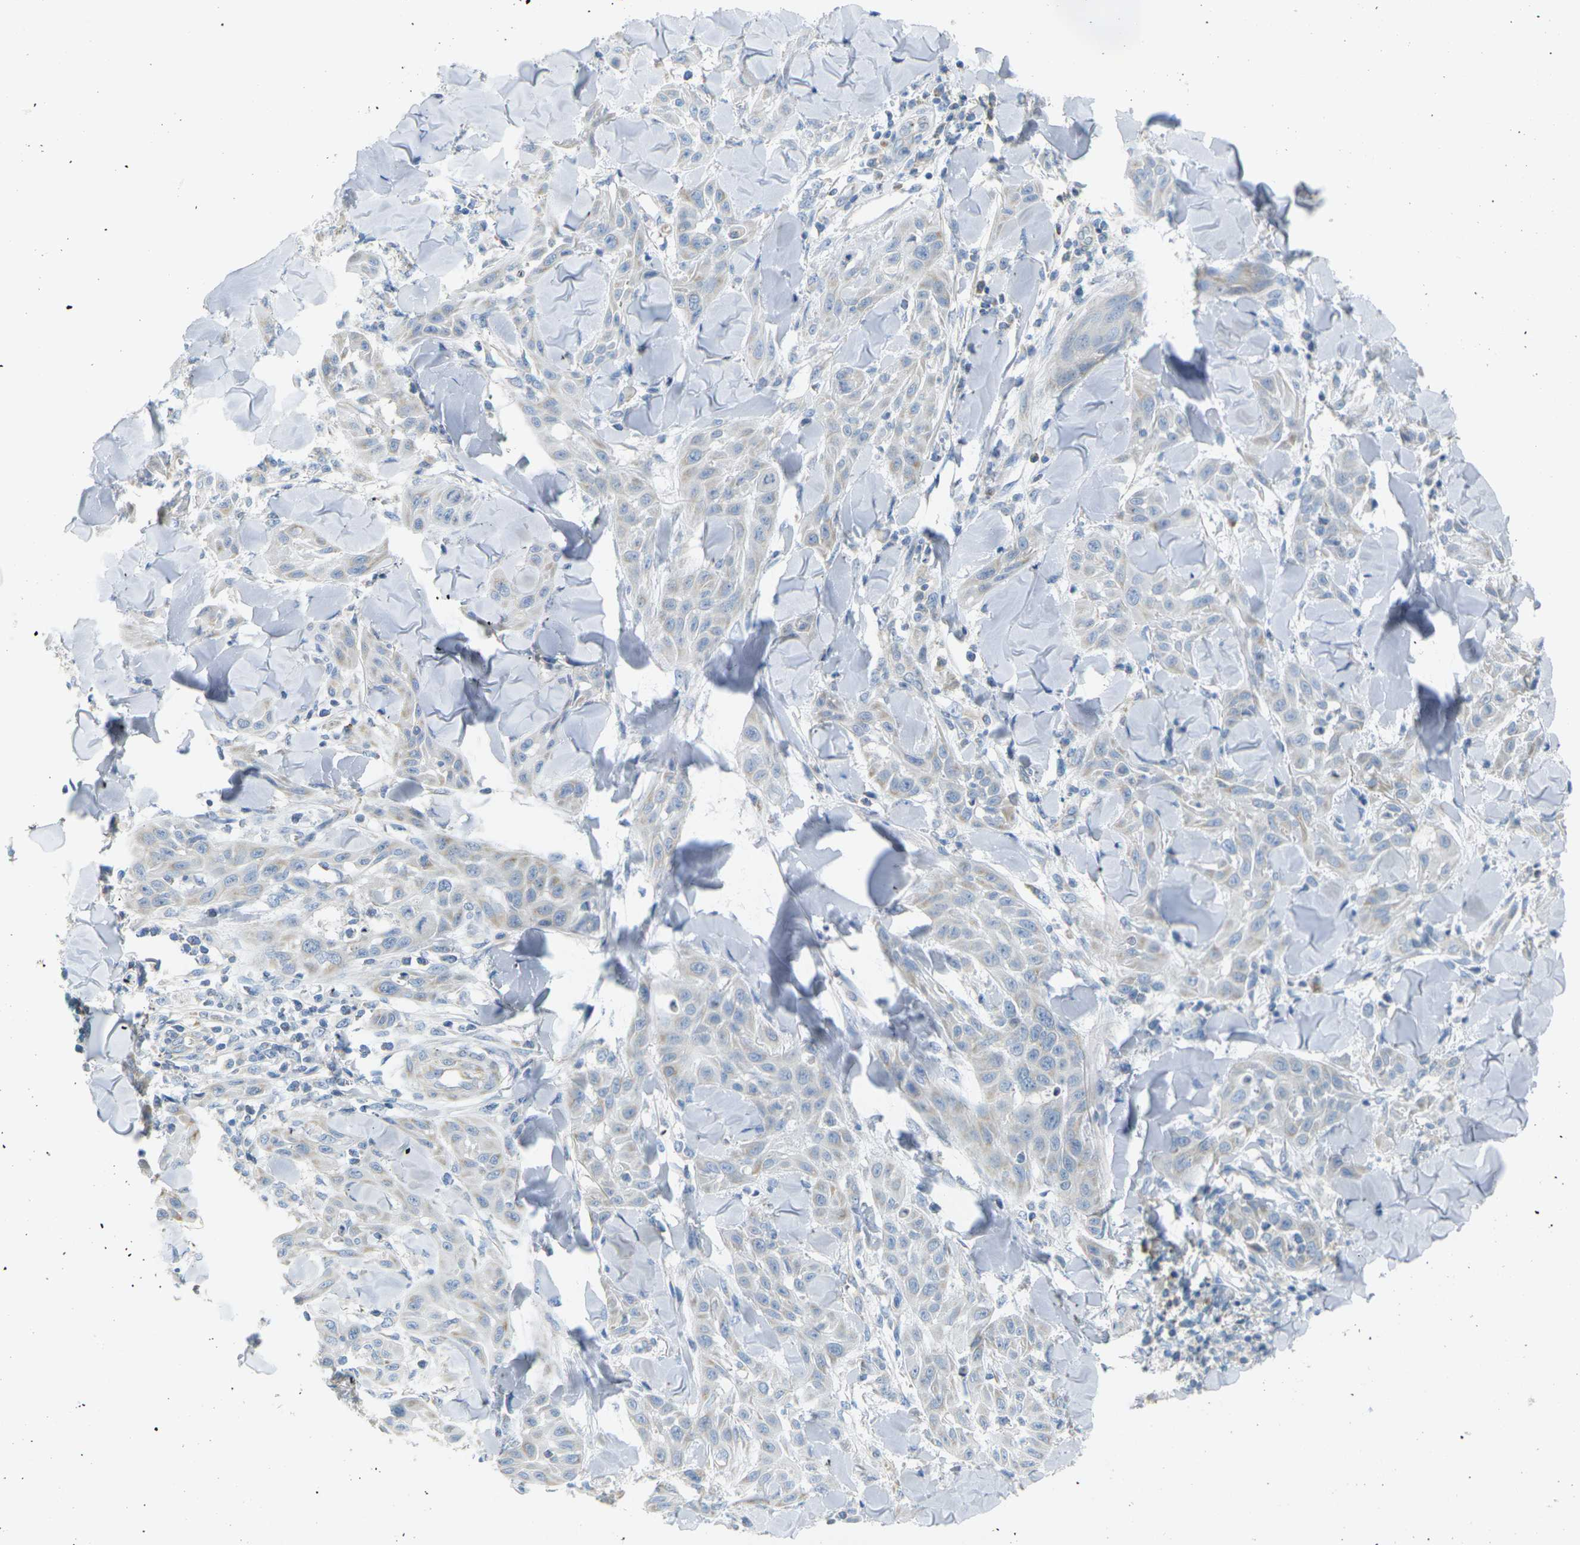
{"staining": {"intensity": "negative", "quantity": "none", "location": "none"}, "tissue": "skin cancer", "cell_type": "Tumor cells", "image_type": "cancer", "snomed": [{"axis": "morphology", "description": "Squamous cell carcinoma, NOS"}, {"axis": "topography", "description": "Skin"}], "caption": "Tumor cells show no significant protein positivity in skin cancer.", "gene": "PARD6B", "patient": {"sex": "male", "age": 24}}